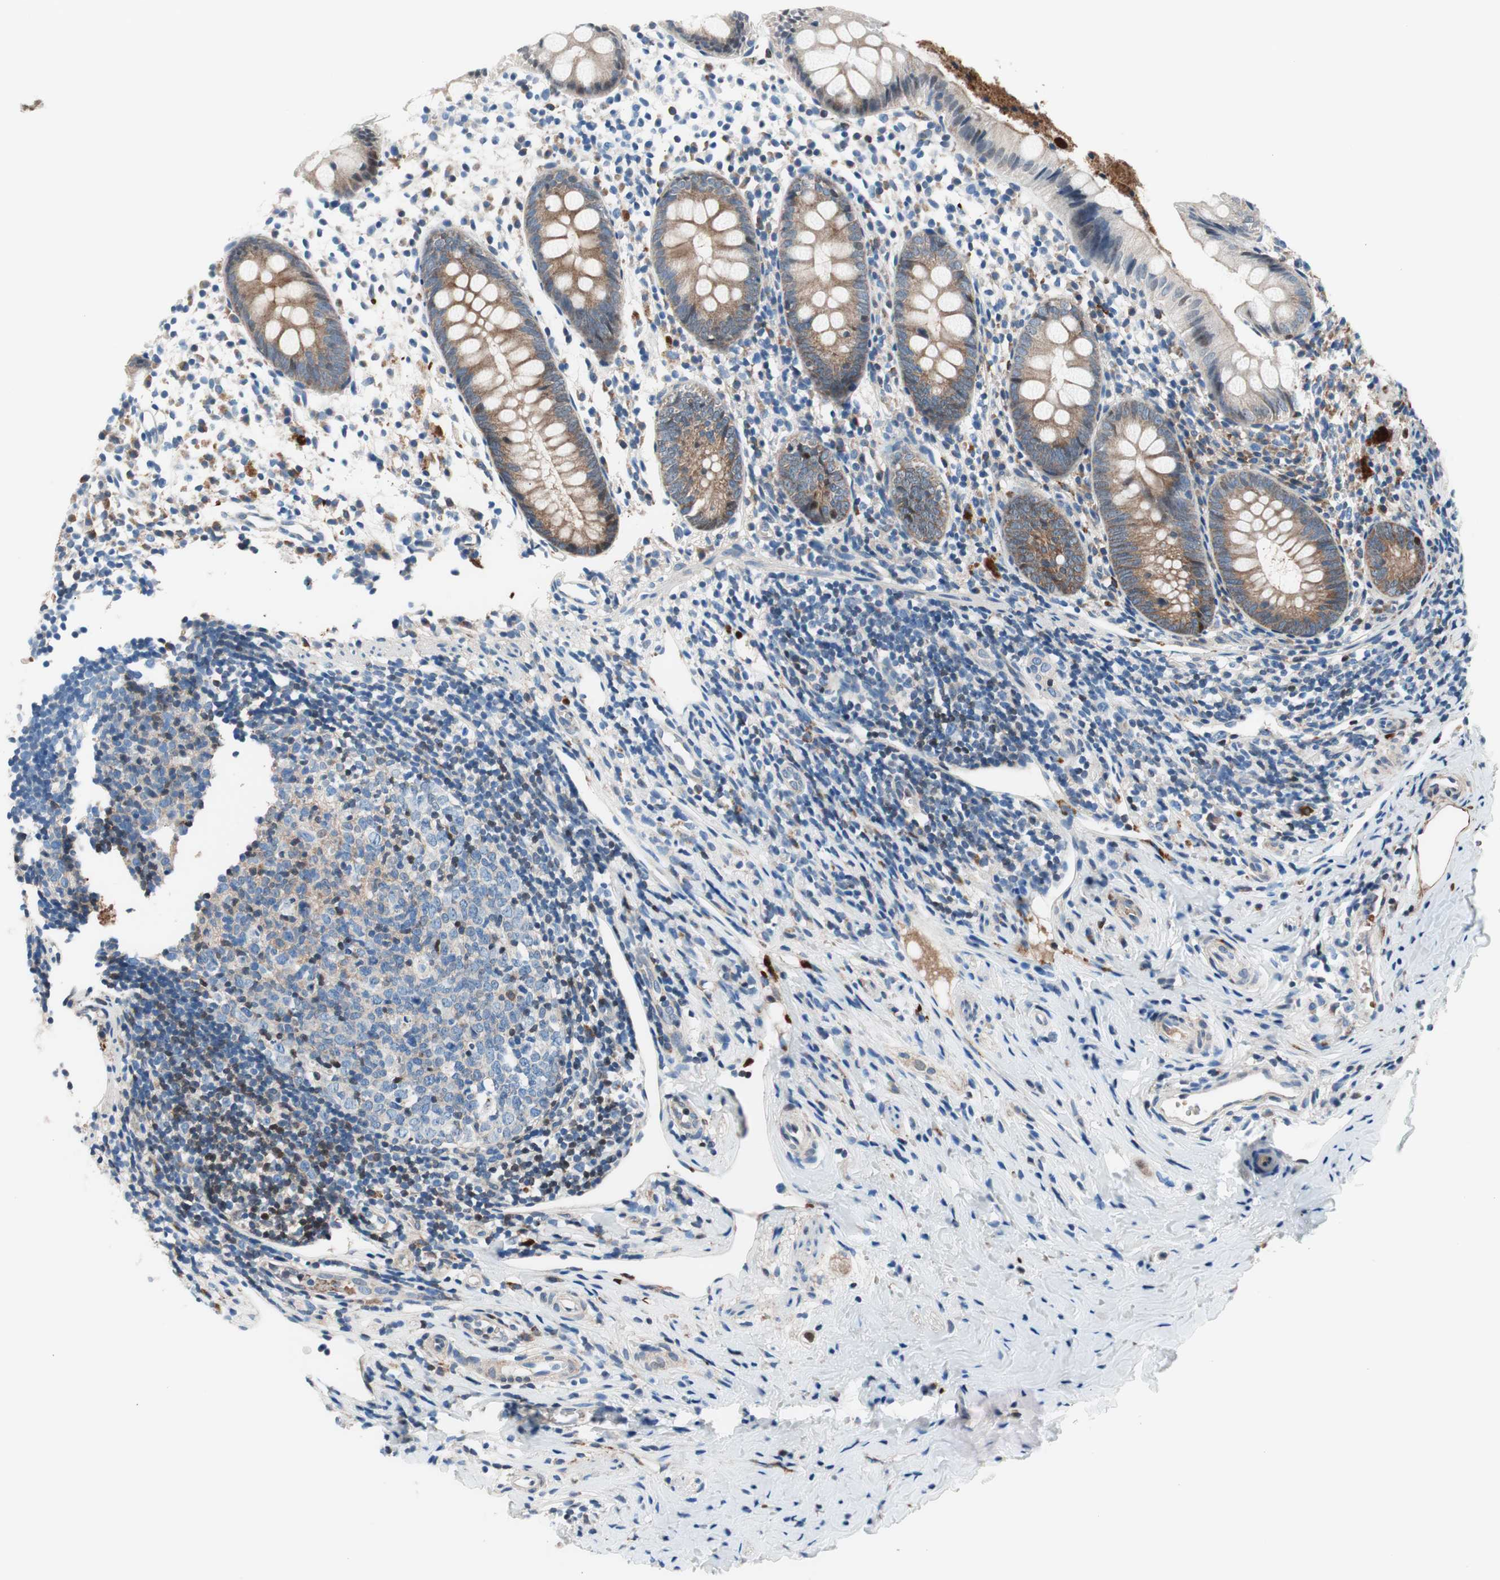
{"staining": {"intensity": "moderate", "quantity": ">75%", "location": "cytoplasmic/membranous"}, "tissue": "appendix", "cell_type": "Glandular cells", "image_type": "normal", "snomed": [{"axis": "morphology", "description": "Normal tissue, NOS"}, {"axis": "topography", "description": "Appendix"}], "caption": "Immunohistochemistry (IHC) image of unremarkable appendix: human appendix stained using immunohistochemistry demonstrates medium levels of moderate protein expression localized specifically in the cytoplasmic/membranous of glandular cells, appearing as a cytoplasmic/membranous brown color.", "gene": "PRDX2", "patient": {"sex": "female", "age": 20}}